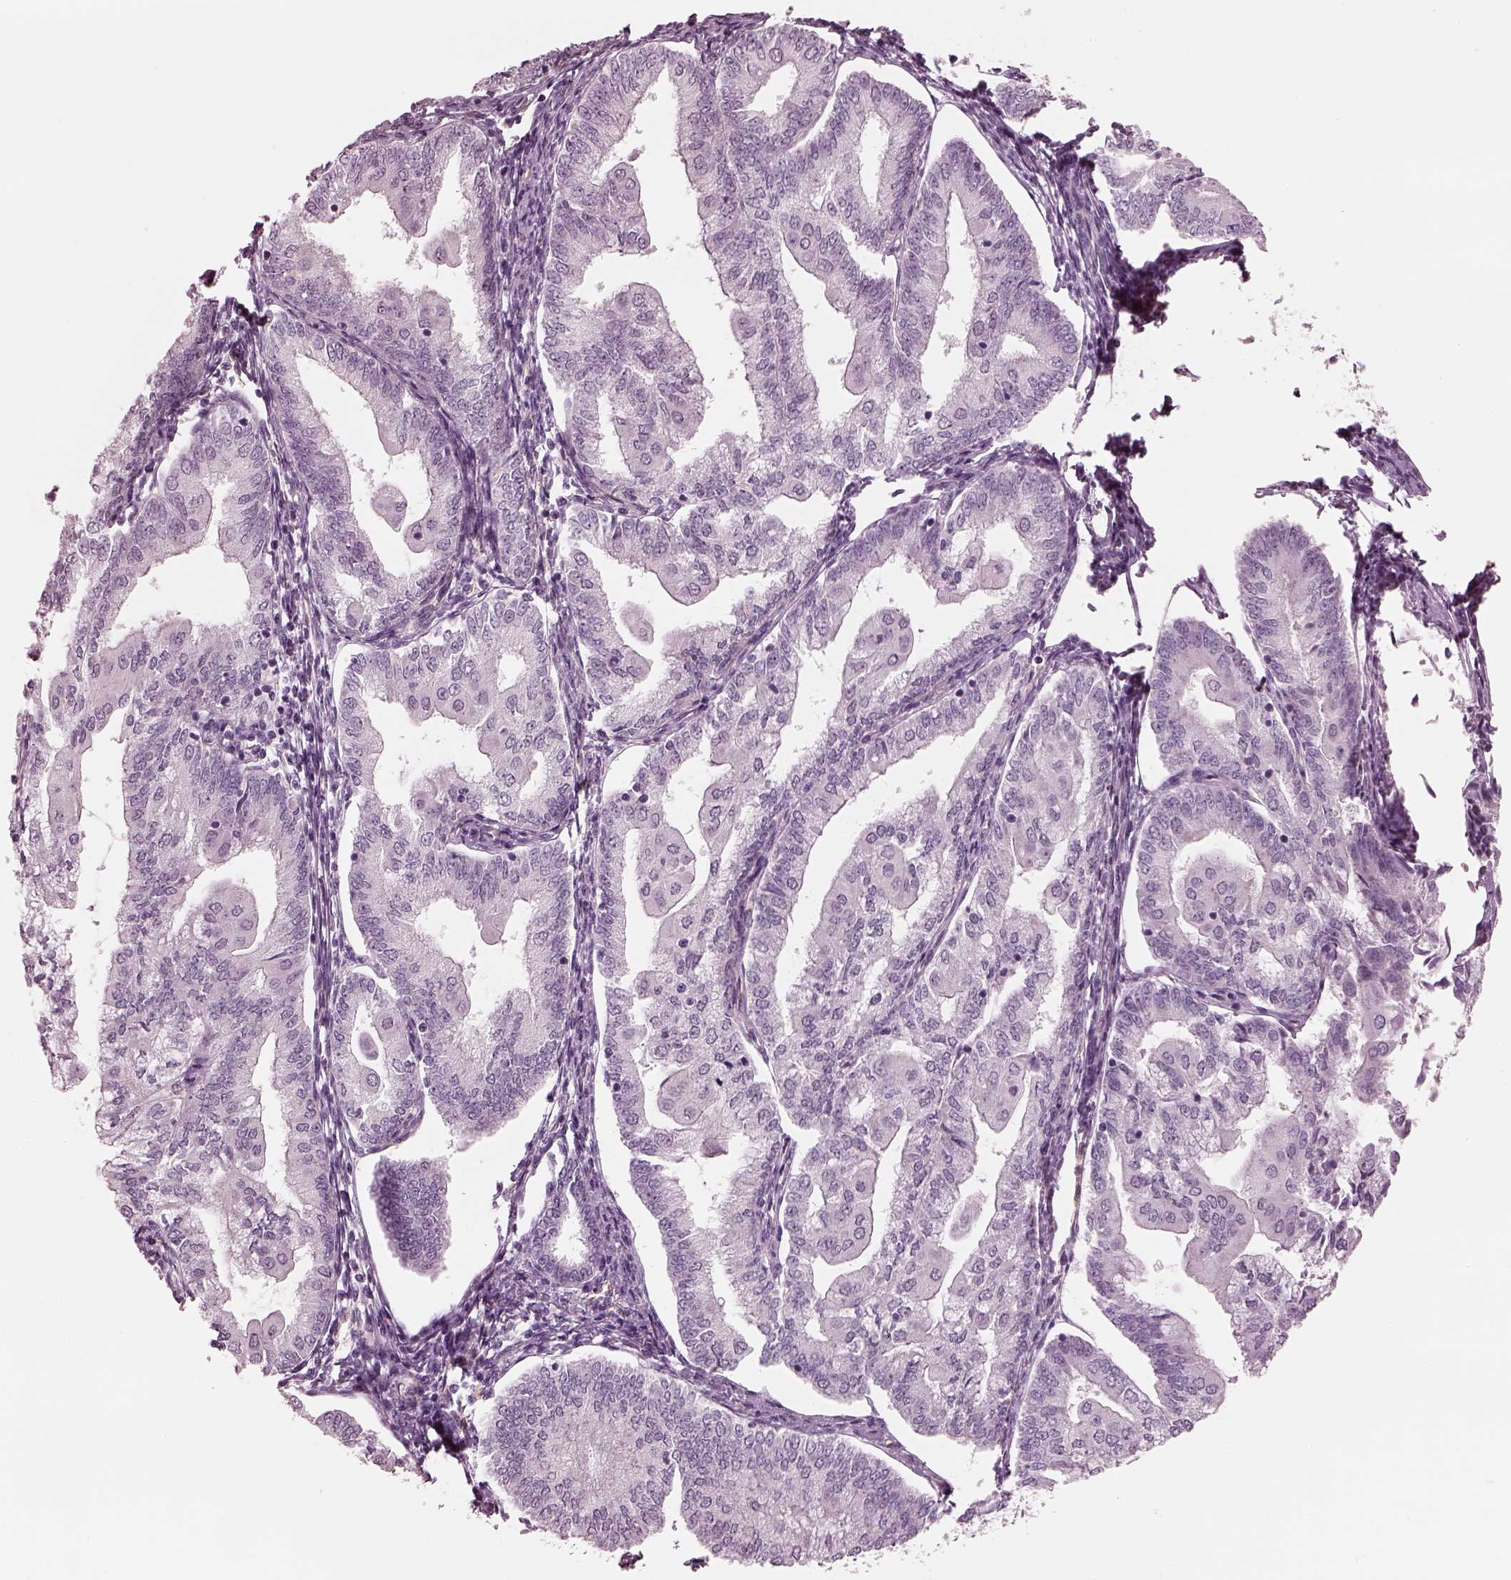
{"staining": {"intensity": "negative", "quantity": "none", "location": "none"}, "tissue": "endometrial cancer", "cell_type": "Tumor cells", "image_type": "cancer", "snomed": [{"axis": "morphology", "description": "Adenocarcinoma, NOS"}, {"axis": "topography", "description": "Endometrium"}], "caption": "There is no significant expression in tumor cells of adenocarcinoma (endometrial).", "gene": "EIF4E1B", "patient": {"sex": "female", "age": 55}}